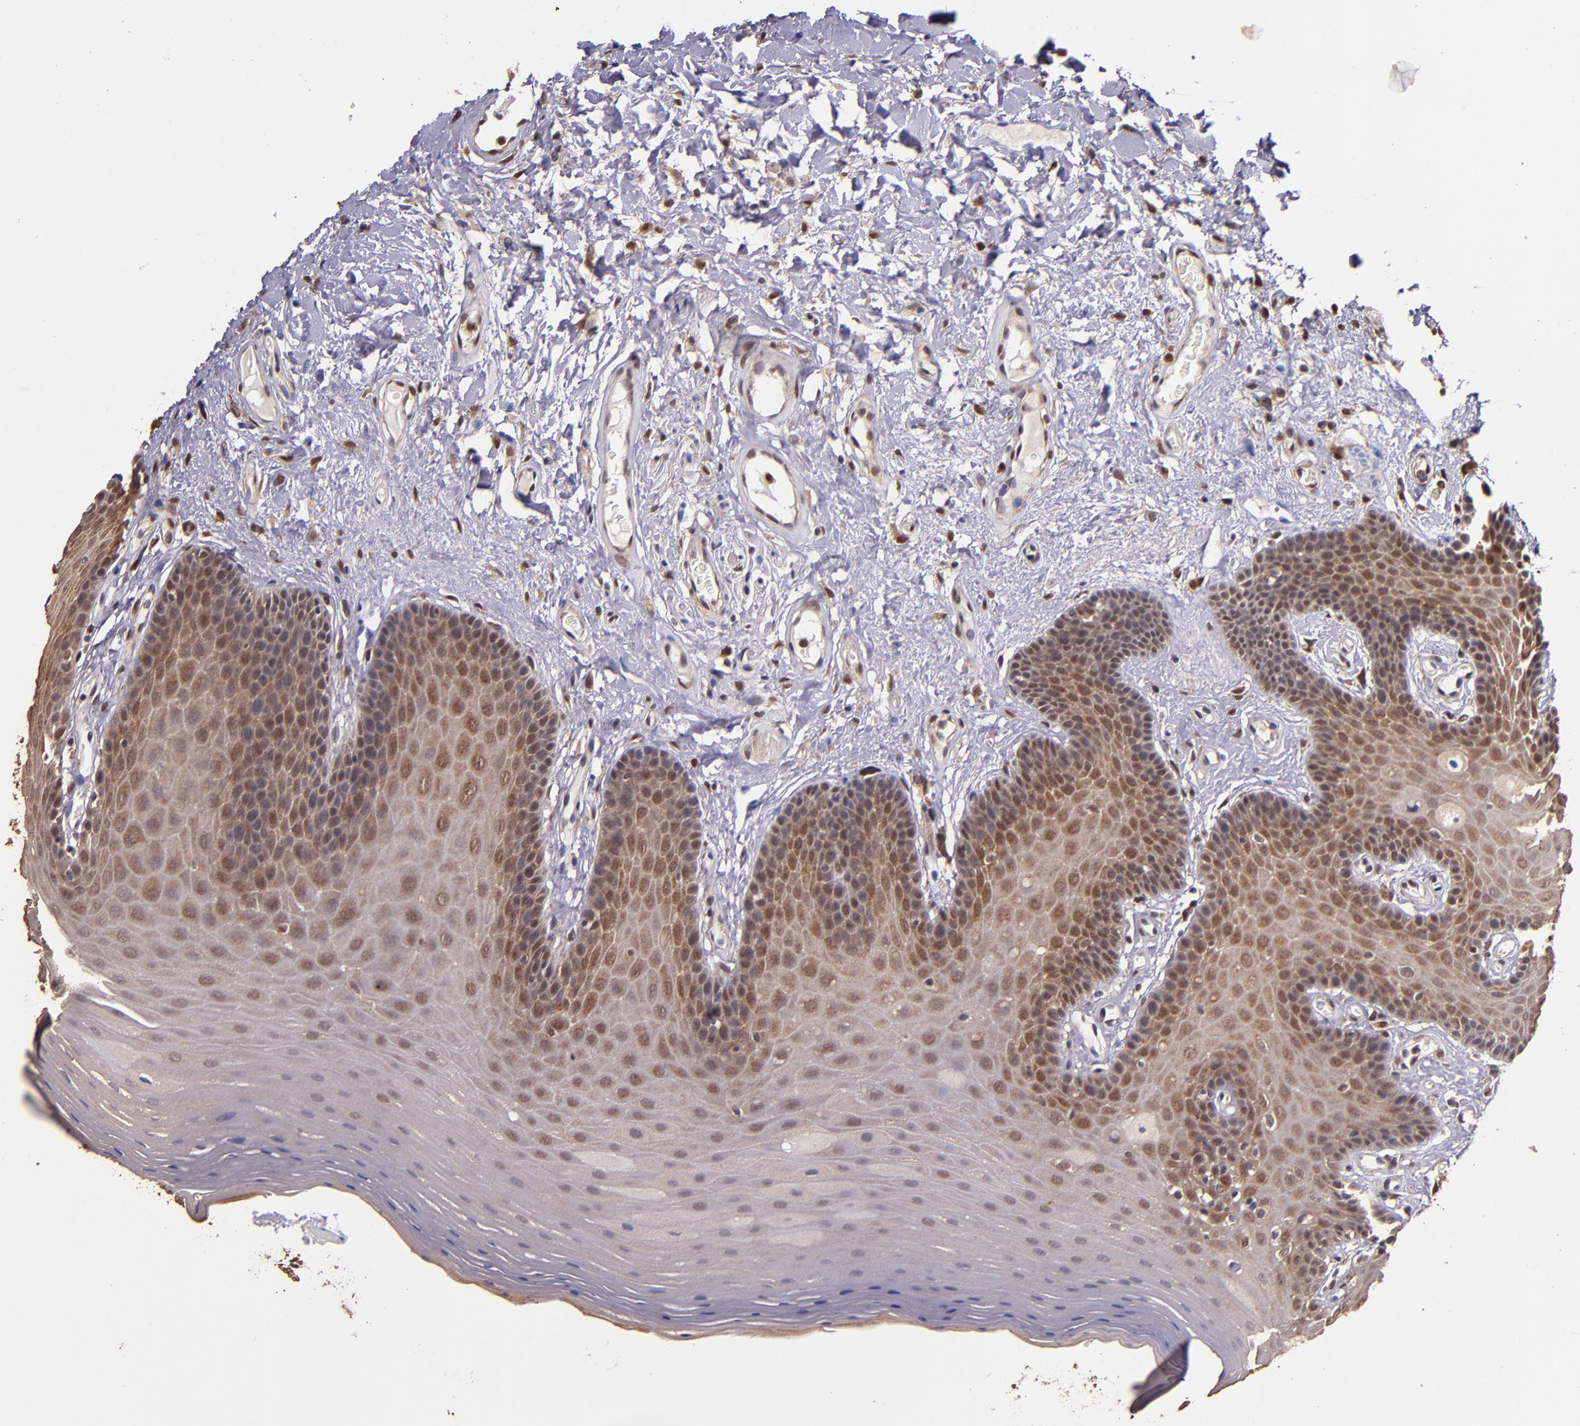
{"staining": {"intensity": "moderate", "quantity": "25%-75%", "location": "cytoplasmic/membranous,nuclear"}, "tissue": "oral mucosa", "cell_type": "Squamous epithelial cells", "image_type": "normal", "snomed": [{"axis": "morphology", "description": "Normal tissue, NOS"}, {"axis": "morphology", "description": "Squamous cell carcinoma, NOS"}, {"axis": "topography", "description": "Skeletal muscle"}, {"axis": "topography", "description": "Oral tissue"}, {"axis": "topography", "description": "Head-Neck"}], "caption": "DAB immunohistochemical staining of normal human oral mucosa shows moderate cytoplasmic/membranous,nuclear protein positivity in approximately 25%-75% of squamous epithelial cells.", "gene": "STAT6", "patient": {"sex": "male", "age": 71}}